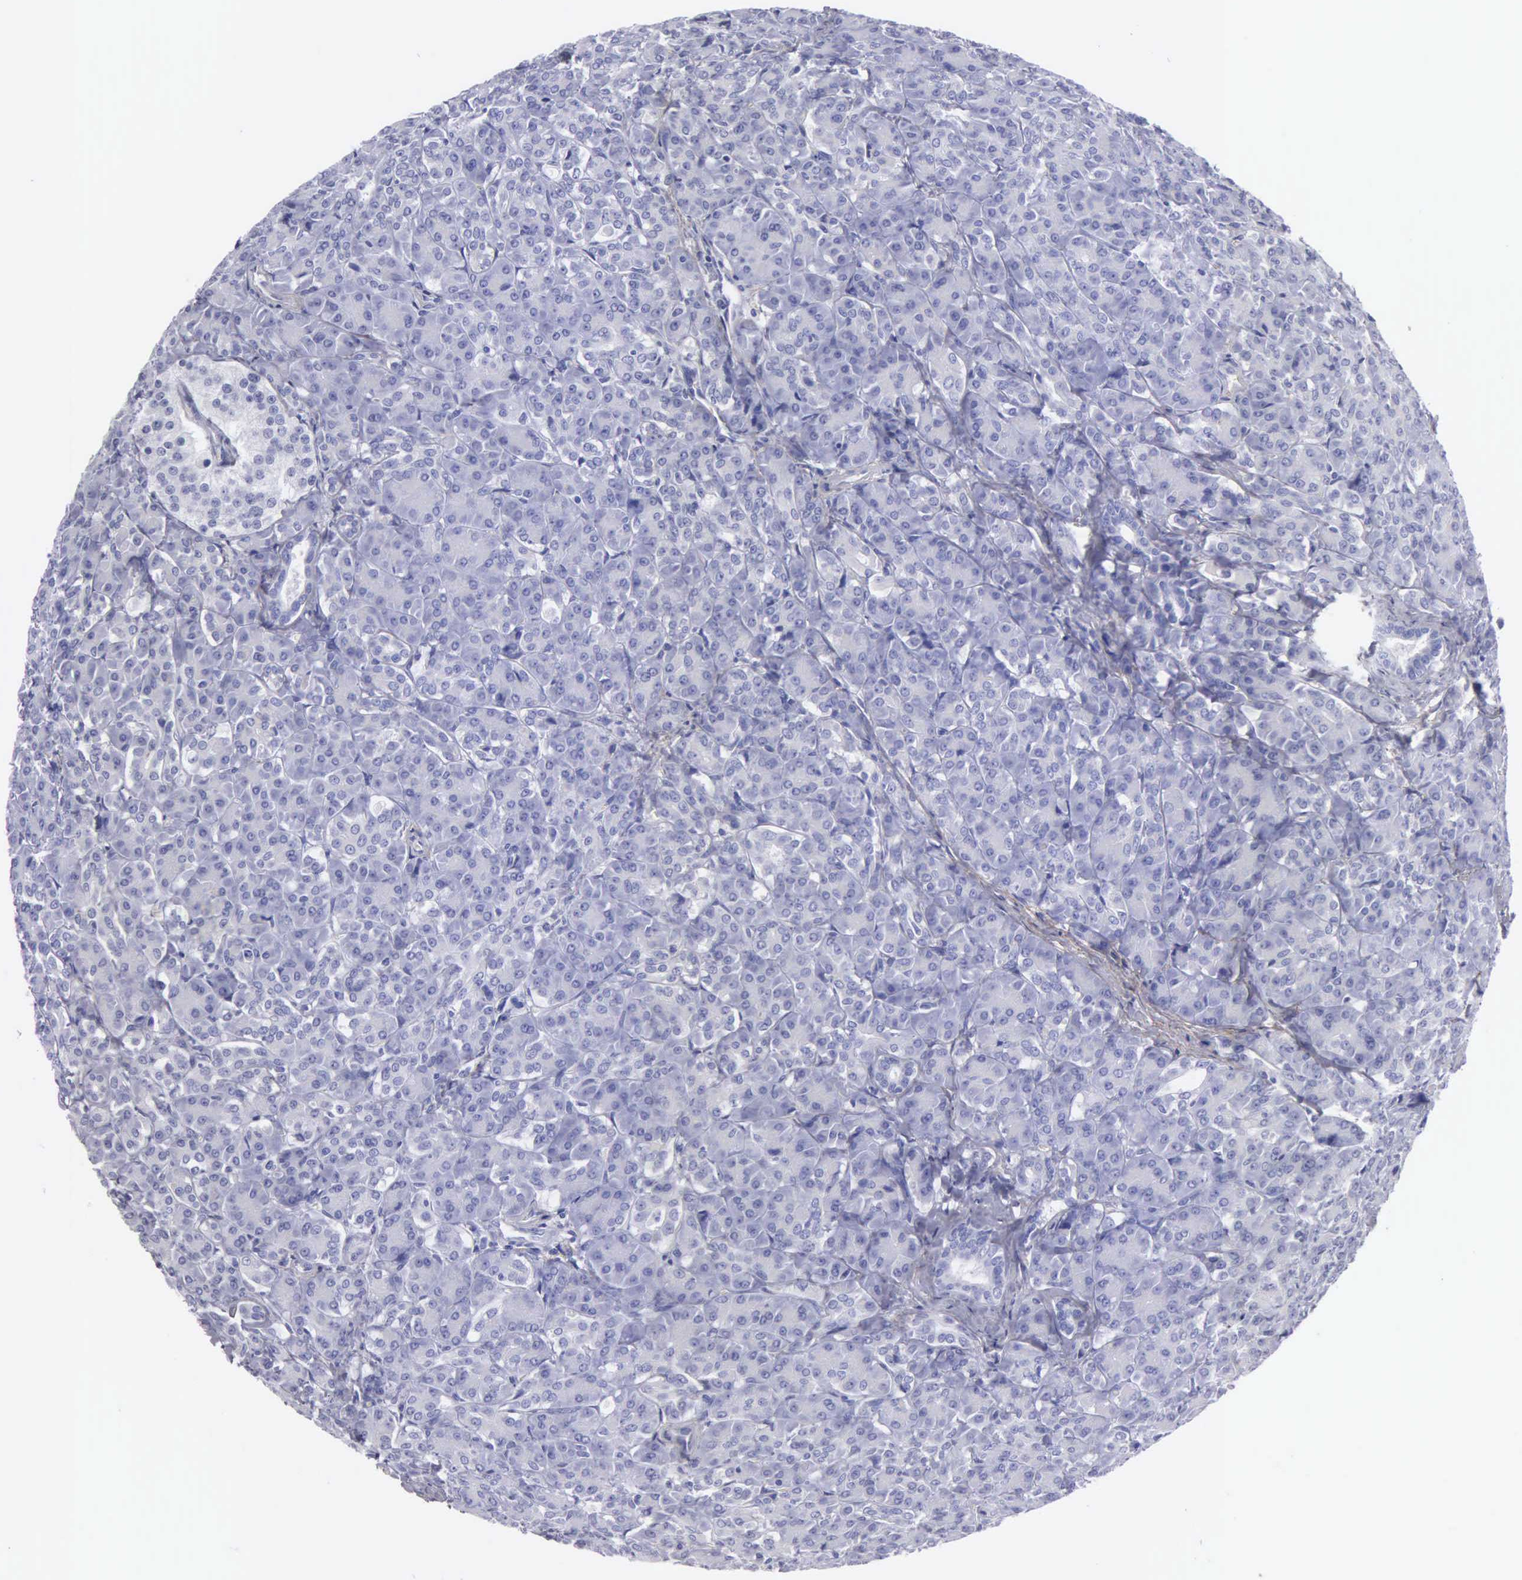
{"staining": {"intensity": "negative", "quantity": "none", "location": "none"}, "tissue": "pancreas", "cell_type": "Exocrine glandular cells", "image_type": "normal", "snomed": [{"axis": "morphology", "description": "Normal tissue, NOS"}, {"axis": "topography", "description": "Lymph node"}, {"axis": "topography", "description": "Pancreas"}], "caption": "This is a photomicrograph of immunohistochemistry staining of normal pancreas, which shows no positivity in exocrine glandular cells. (Immunohistochemistry, brightfield microscopy, high magnification).", "gene": "FBLN5", "patient": {"sex": "male", "age": 59}}